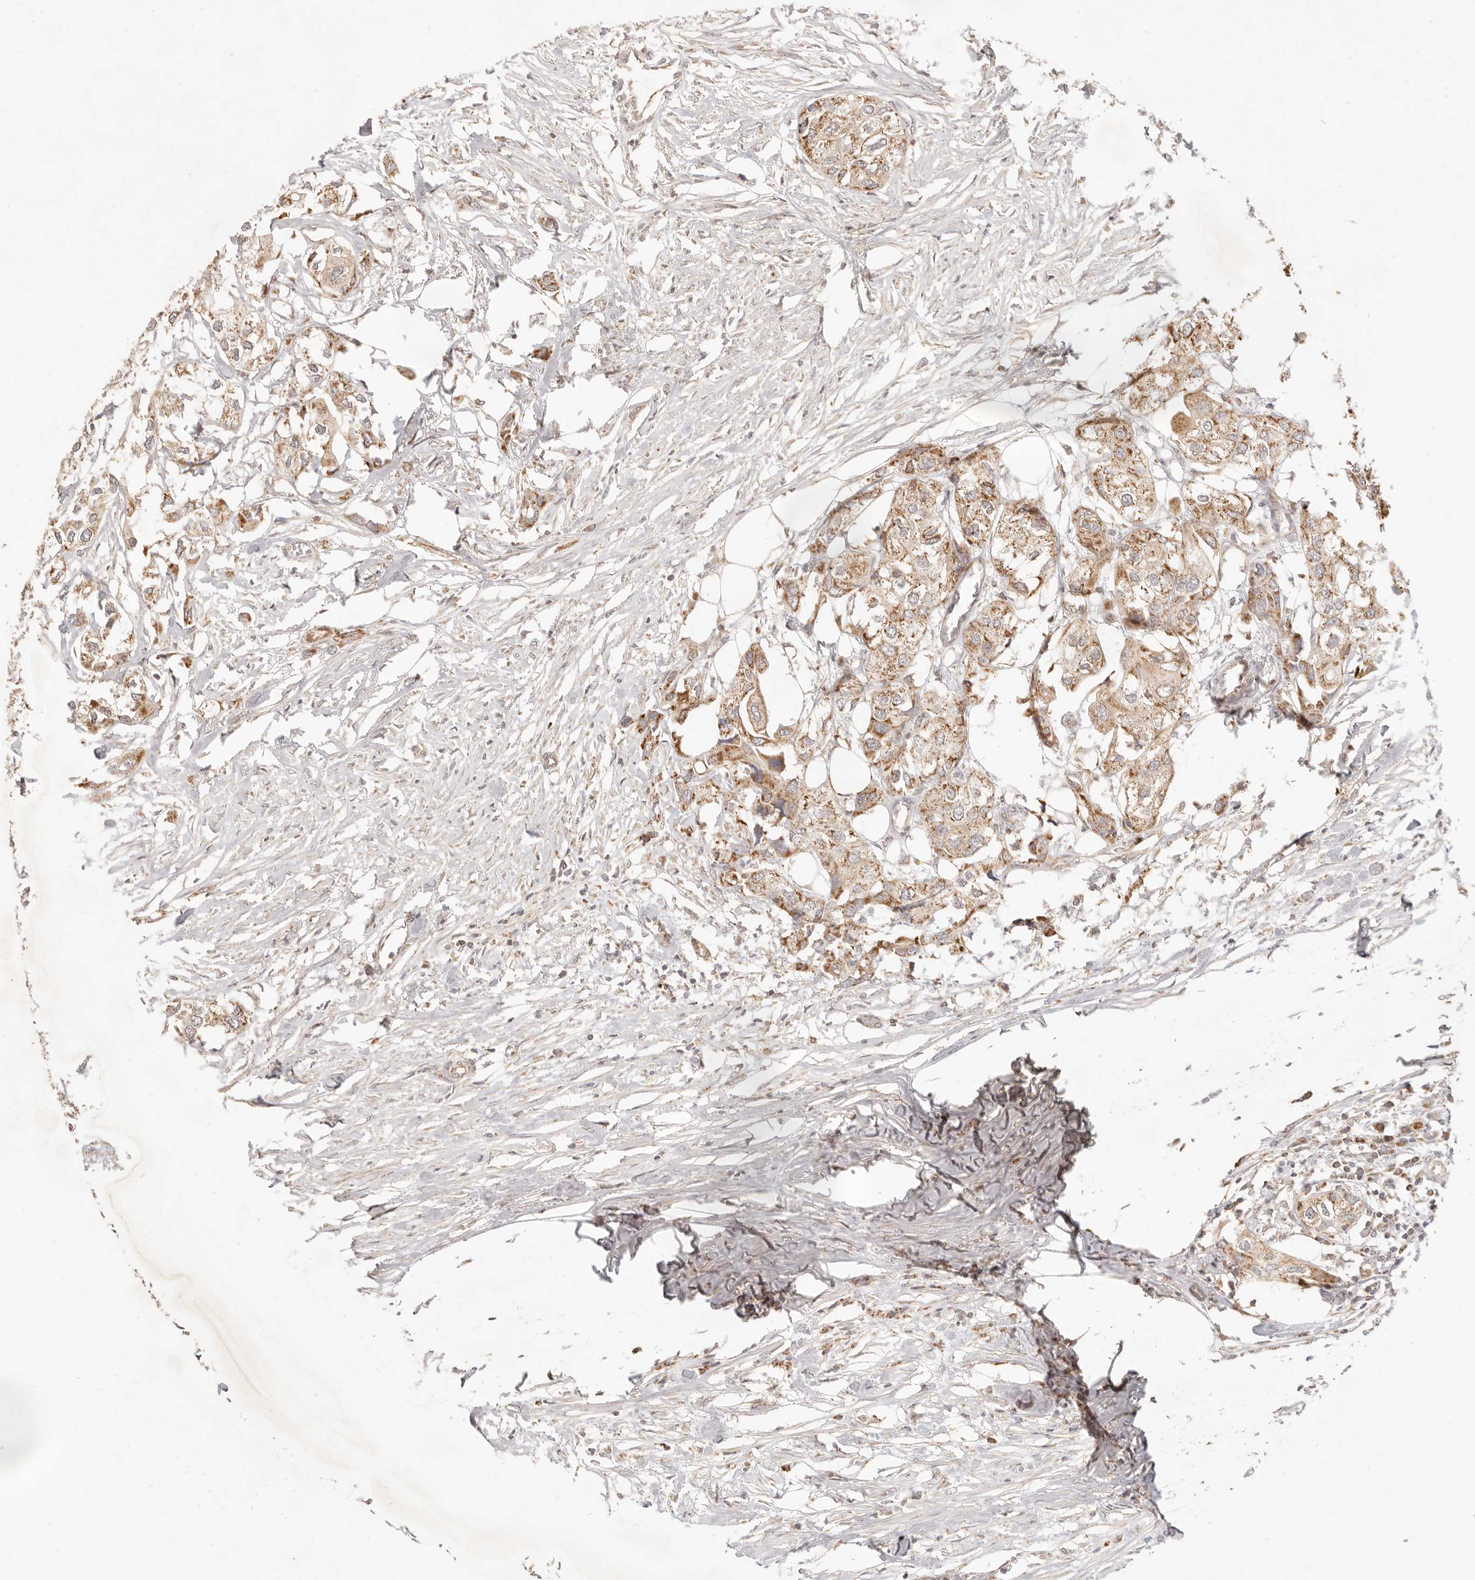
{"staining": {"intensity": "moderate", "quantity": ">75%", "location": "cytoplasmic/membranous"}, "tissue": "urothelial cancer", "cell_type": "Tumor cells", "image_type": "cancer", "snomed": [{"axis": "morphology", "description": "Urothelial carcinoma, High grade"}, {"axis": "topography", "description": "Urinary bladder"}], "caption": "This photomicrograph reveals immunohistochemistry staining of urothelial cancer, with medium moderate cytoplasmic/membranous staining in approximately >75% of tumor cells.", "gene": "CPLANE2", "patient": {"sex": "male", "age": 64}}